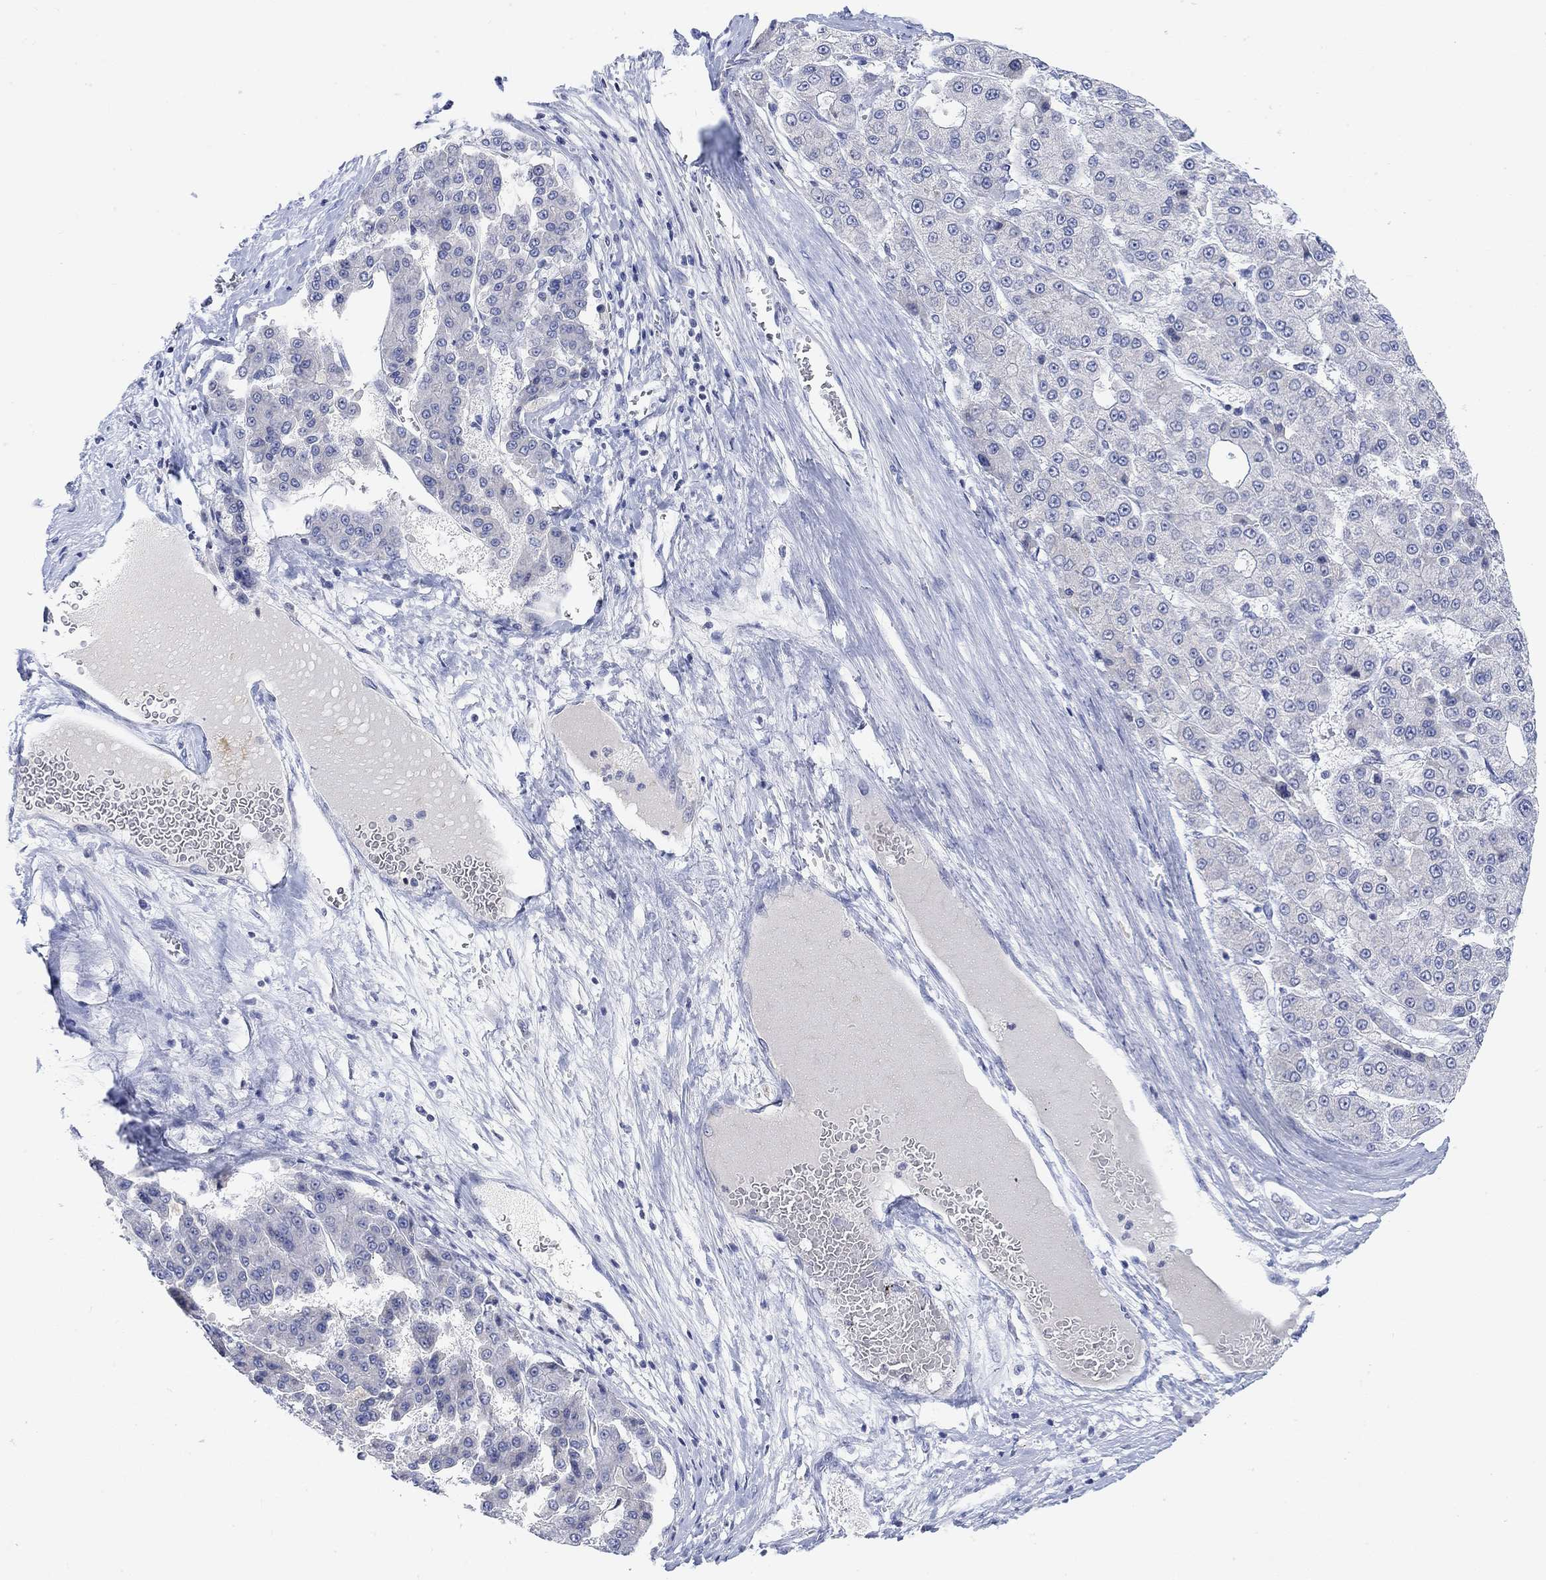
{"staining": {"intensity": "negative", "quantity": "none", "location": "none"}, "tissue": "liver cancer", "cell_type": "Tumor cells", "image_type": "cancer", "snomed": [{"axis": "morphology", "description": "Carcinoma, Hepatocellular, NOS"}, {"axis": "topography", "description": "Liver"}], "caption": "Immunohistochemistry (IHC) histopathology image of neoplastic tissue: human hepatocellular carcinoma (liver) stained with DAB (3,3'-diaminobenzidine) exhibits no significant protein expression in tumor cells. Brightfield microscopy of immunohistochemistry (IHC) stained with DAB (brown) and hematoxylin (blue), captured at high magnification.", "gene": "ATP6V1E2", "patient": {"sex": "male", "age": 70}}